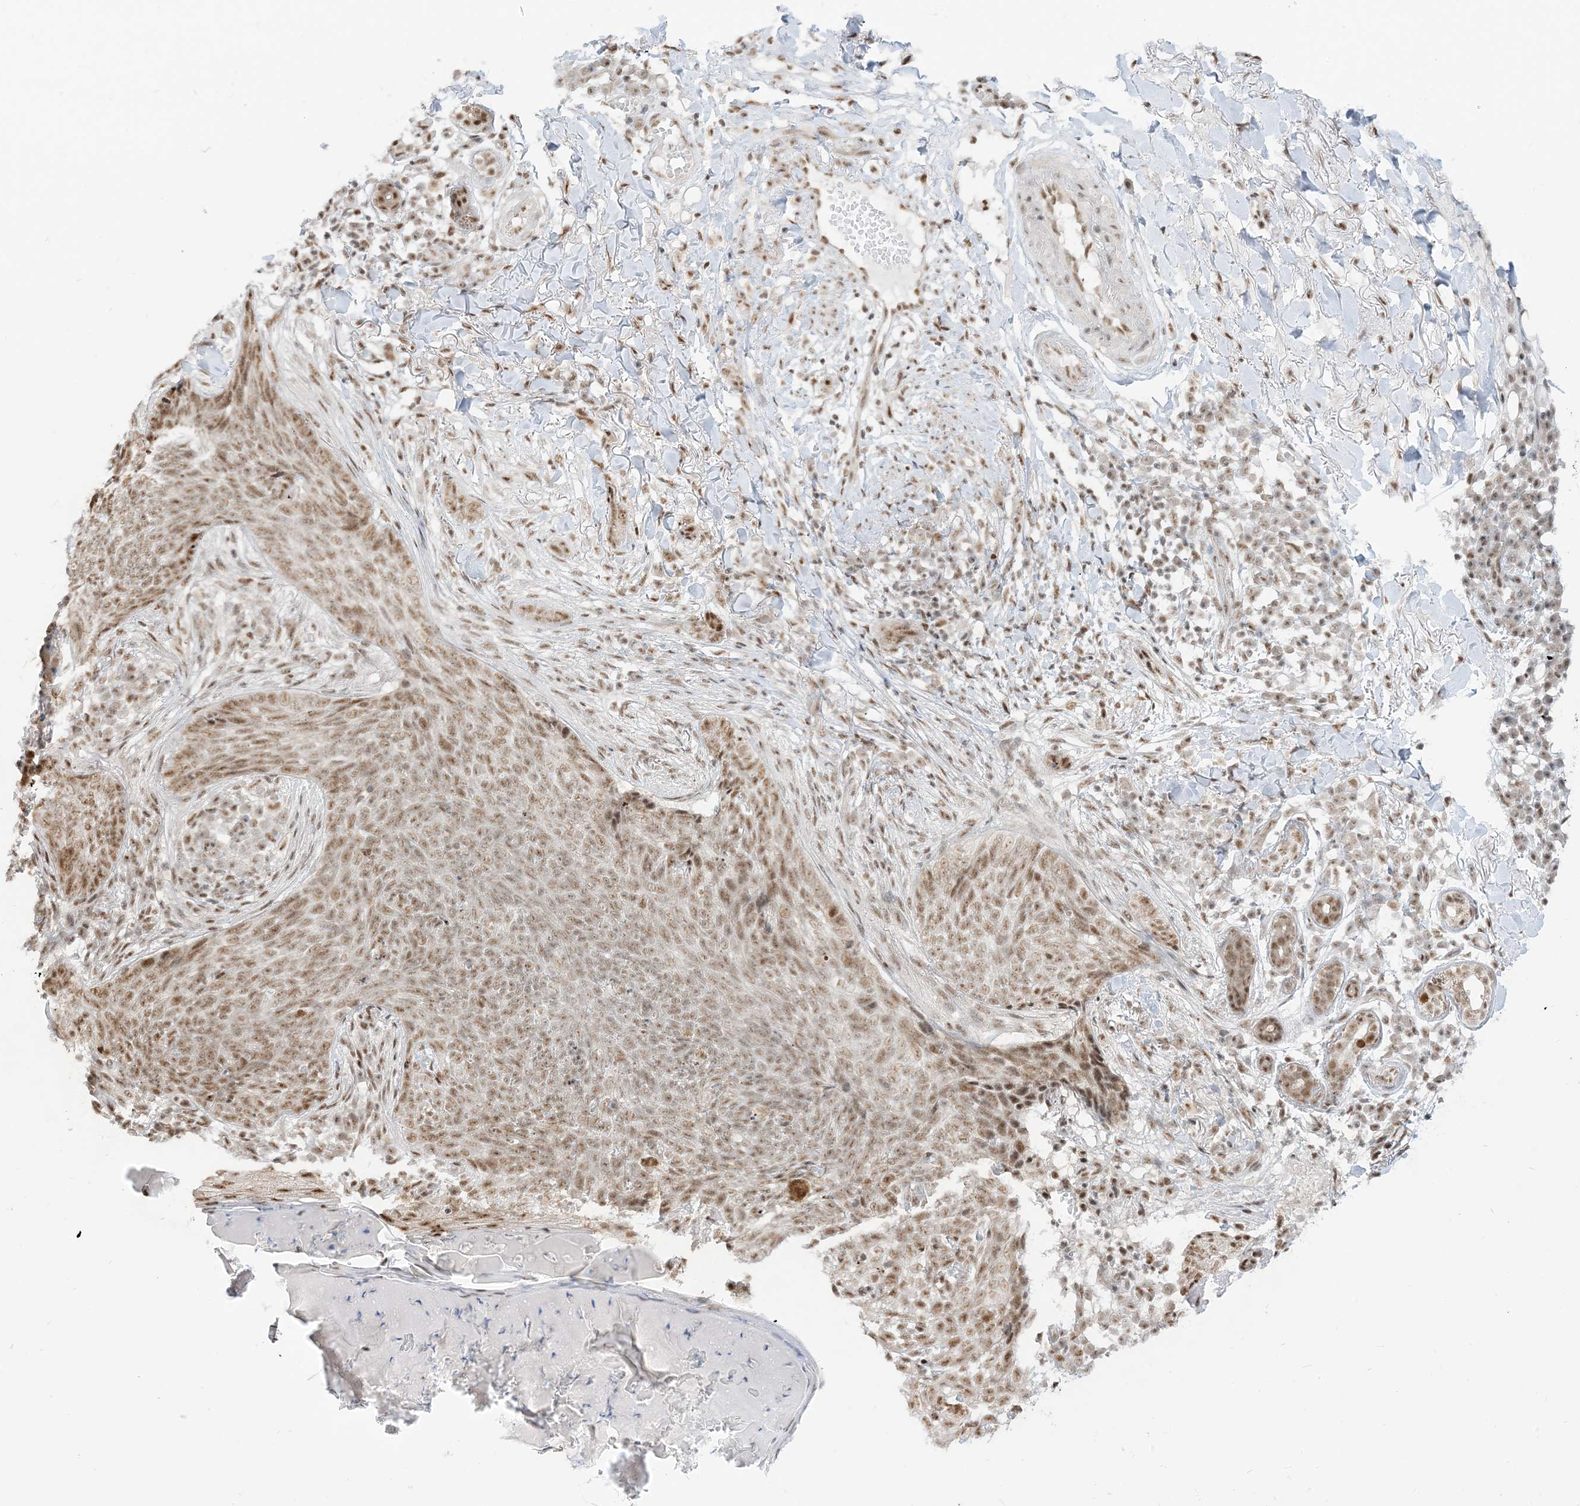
{"staining": {"intensity": "moderate", "quantity": ">75%", "location": "nuclear"}, "tissue": "skin cancer", "cell_type": "Tumor cells", "image_type": "cancer", "snomed": [{"axis": "morphology", "description": "Basal cell carcinoma"}, {"axis": "topography", "description": "Skin"}], "caption": "Human skin basal cell carcinoma stained for a protein (brown) demonstrates moderate nuclear positive staining in about >75% of tumor cells.", "gene": "ARGLU1", "patient": {"sex": "male", "age": 85}}